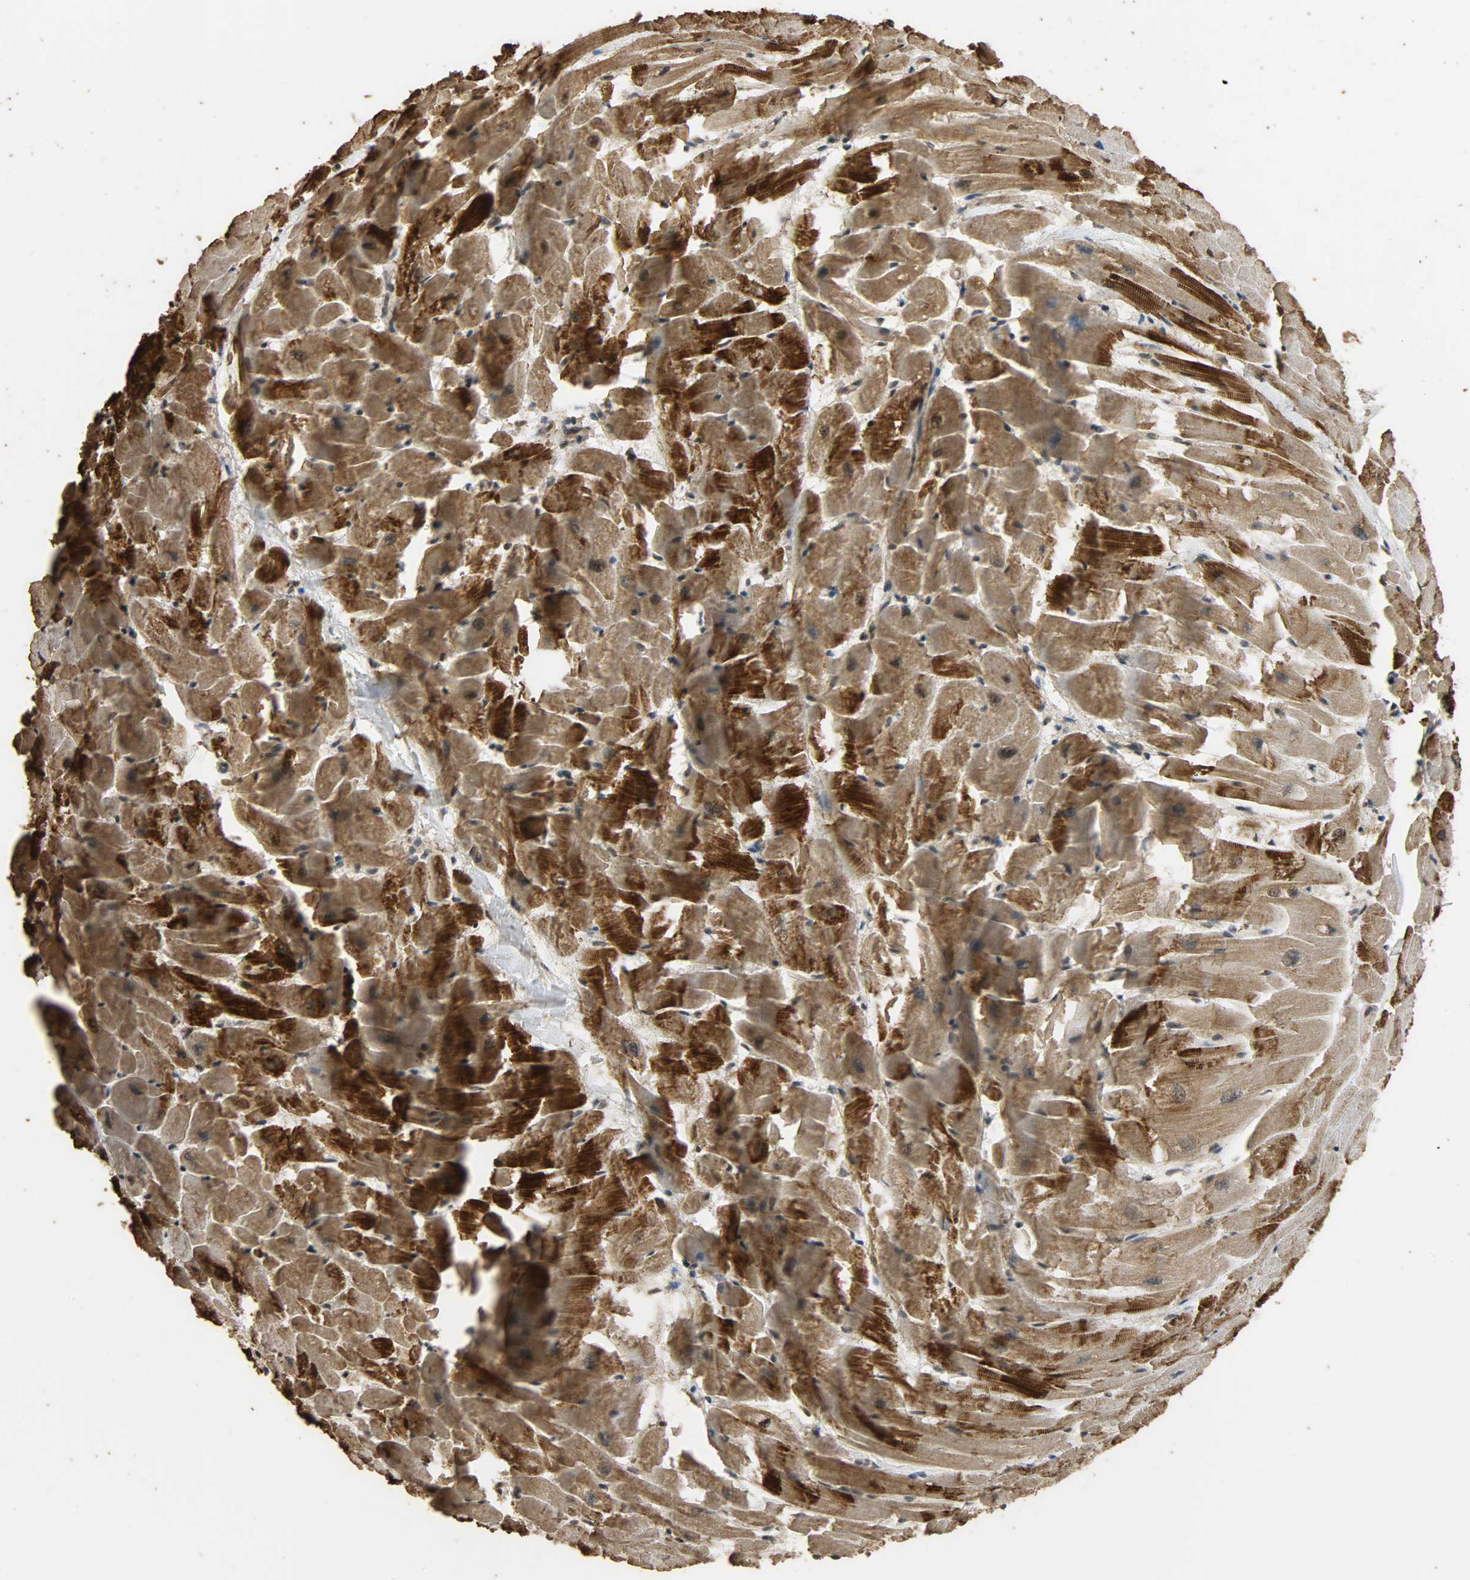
{"staining": {"intensity": "strong", "quantity": ">75%", "location": "cytoplasmic/membranous,nuclear"}, "tissue": "heart muscle", "cell_type": "Cardiomyocytes", "image_type": "normal", "snomed": [{"axis": "morphology", "description": "Normal tissue, NOS"}, {"axis": "topography", "description": "Heart"}], "caption": "Immunohistochemistry (DAB) staining of benign heart muscle exhibits strong cytoplasmic/membranous,nuclear protein expression in about >75% of cardiomyocytes.", "gene": "CCNT2", "patient": {"sex": "female", "age": 19}}